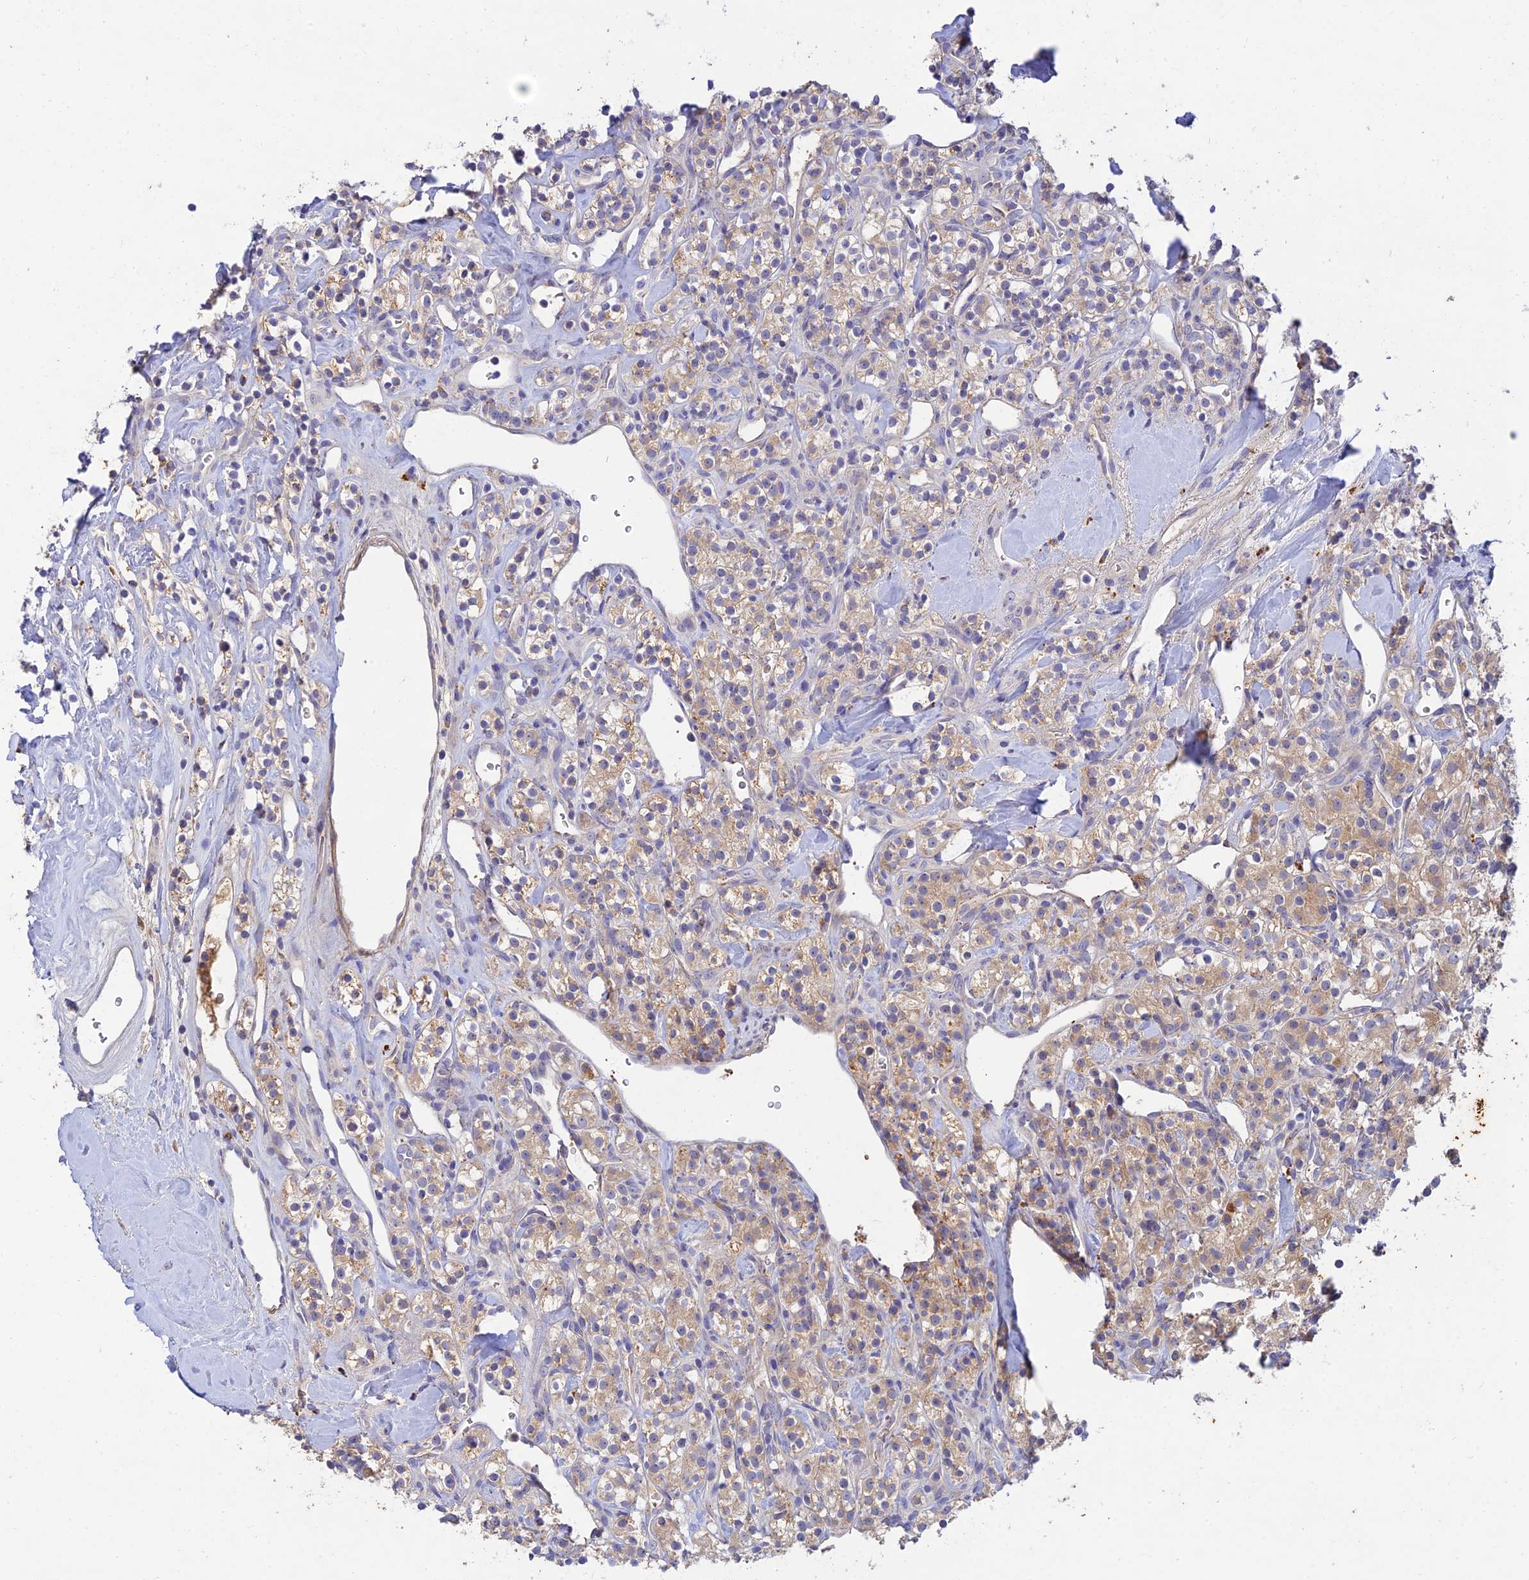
{"staining": {"intensity": "weak", "quantity": "25%-75%", "location": "cytoplasmic/membranous"}, "tissue": "renal cancer", "cell_type": "Tumor cells", "image_type": "cancer", "snomed": [{"axis": "morphology", "description": "Adenocarcinoma, NOS"}, {"axis": "topography", "description": "Kidney"}], "caption": "High-power microscopy captured an immunohistochemistry histopathology image of renal adenocarcinoma, revealing weak cytoplasmic/membranous positivity in about 25%-75% of tumor cells.", "gene": "ACSM5", "patient": {"sex": "male", "age": 77}}